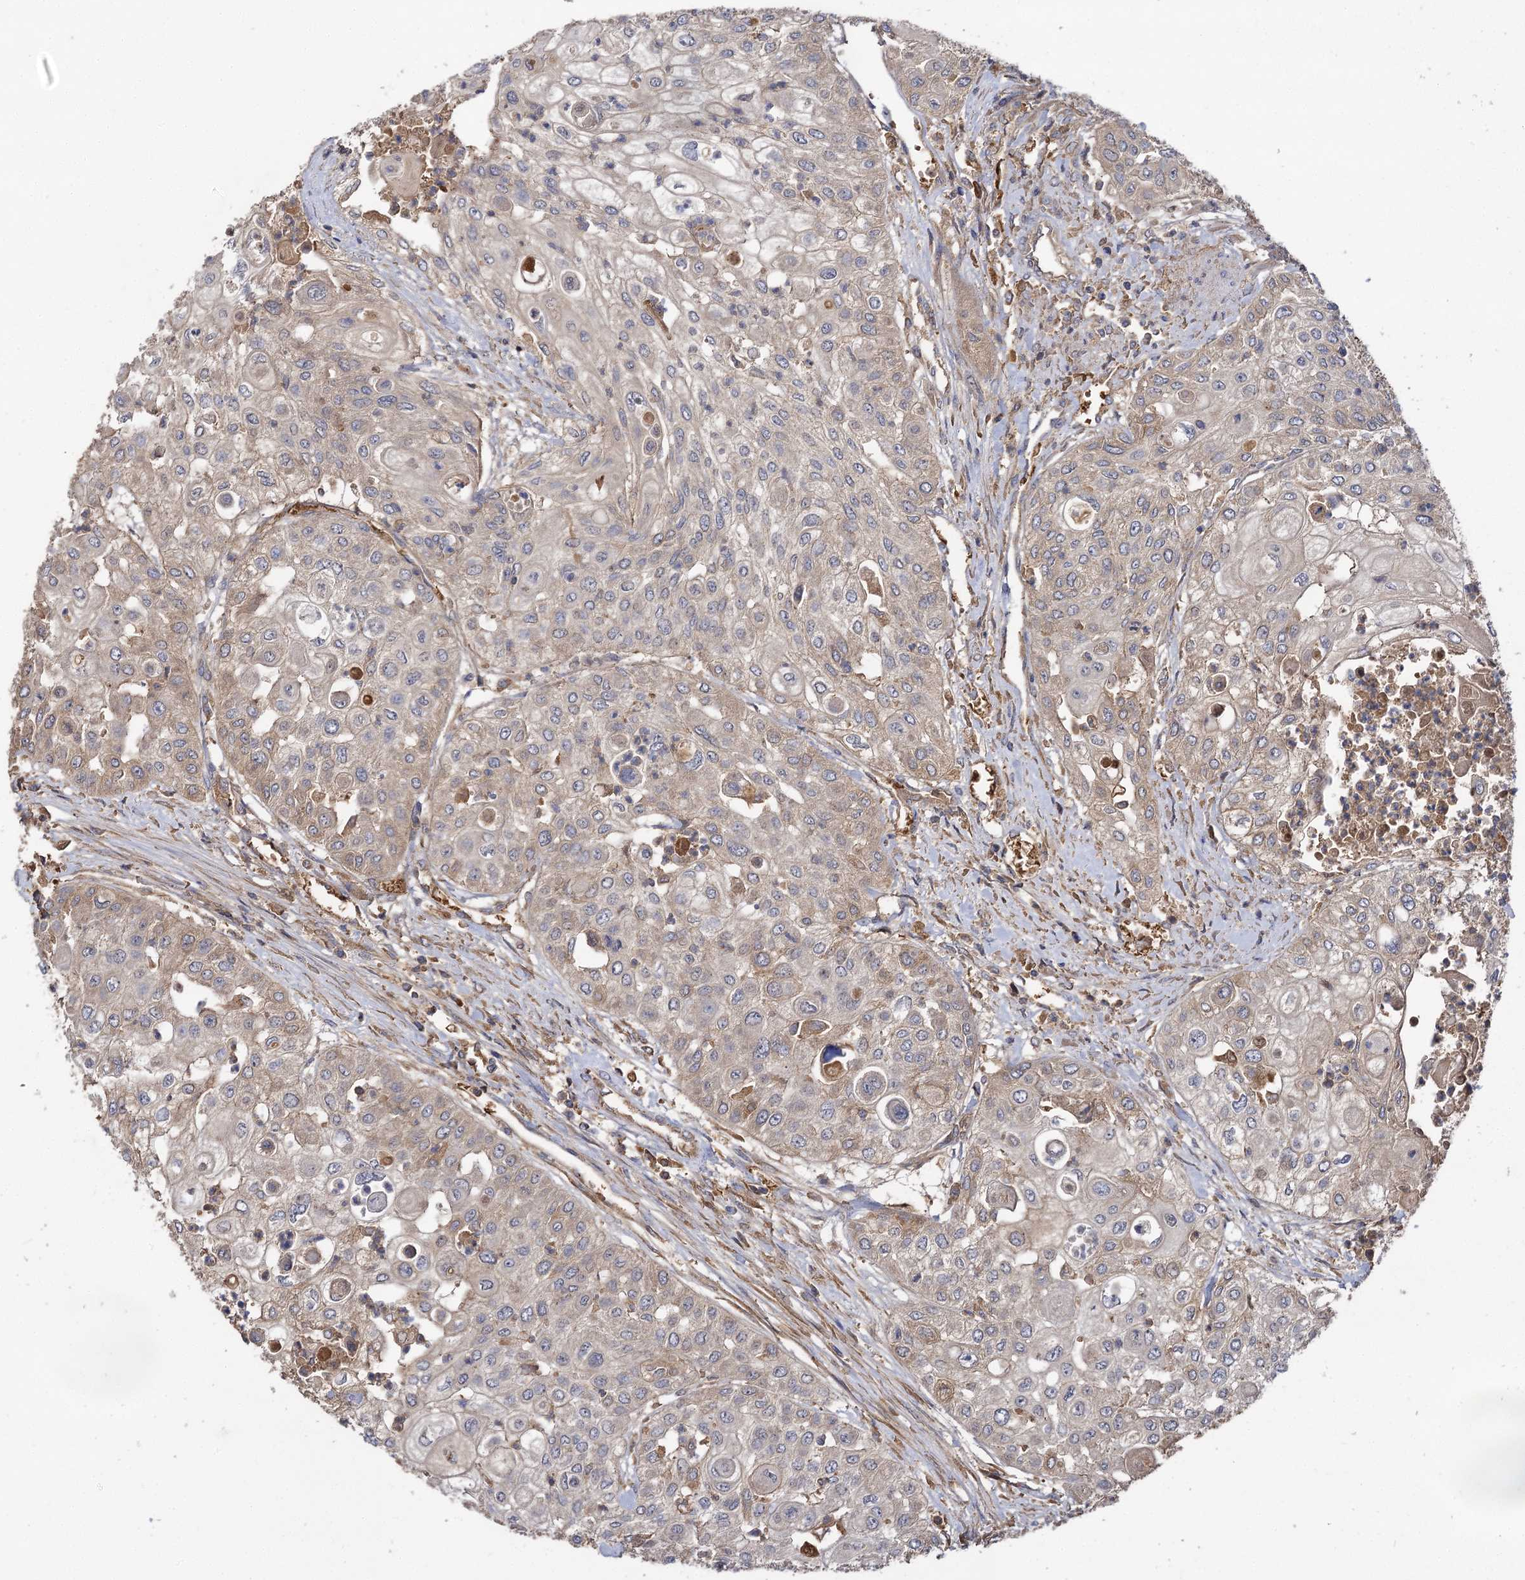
{"staining": {"intensity": "weak", "quantity": "25%-75%", "location": "cytoplasmic/membranous"}, "tissue": "urothelial cancer", "cell_type": "Tumor cells", "image_type": "cancer", "snomed": [{"axis": "morphology", "description": "Urothelial carcinoma, High grade"}, {"axis": "topography", "description": "Urinary bladder"}], "caption": "Immunohistochemistry image of neoplastic tissue: urothelial cancer stained using immunohistochemistry (IHC) reveals low levels of weak protein expression localized specifically in the cytoplasmic/membranous of tumor cells, appearing as a cytoplasmic/membranous brown color.", "gene": "USP50", "patient": {"sex": "female", "age": 79}}